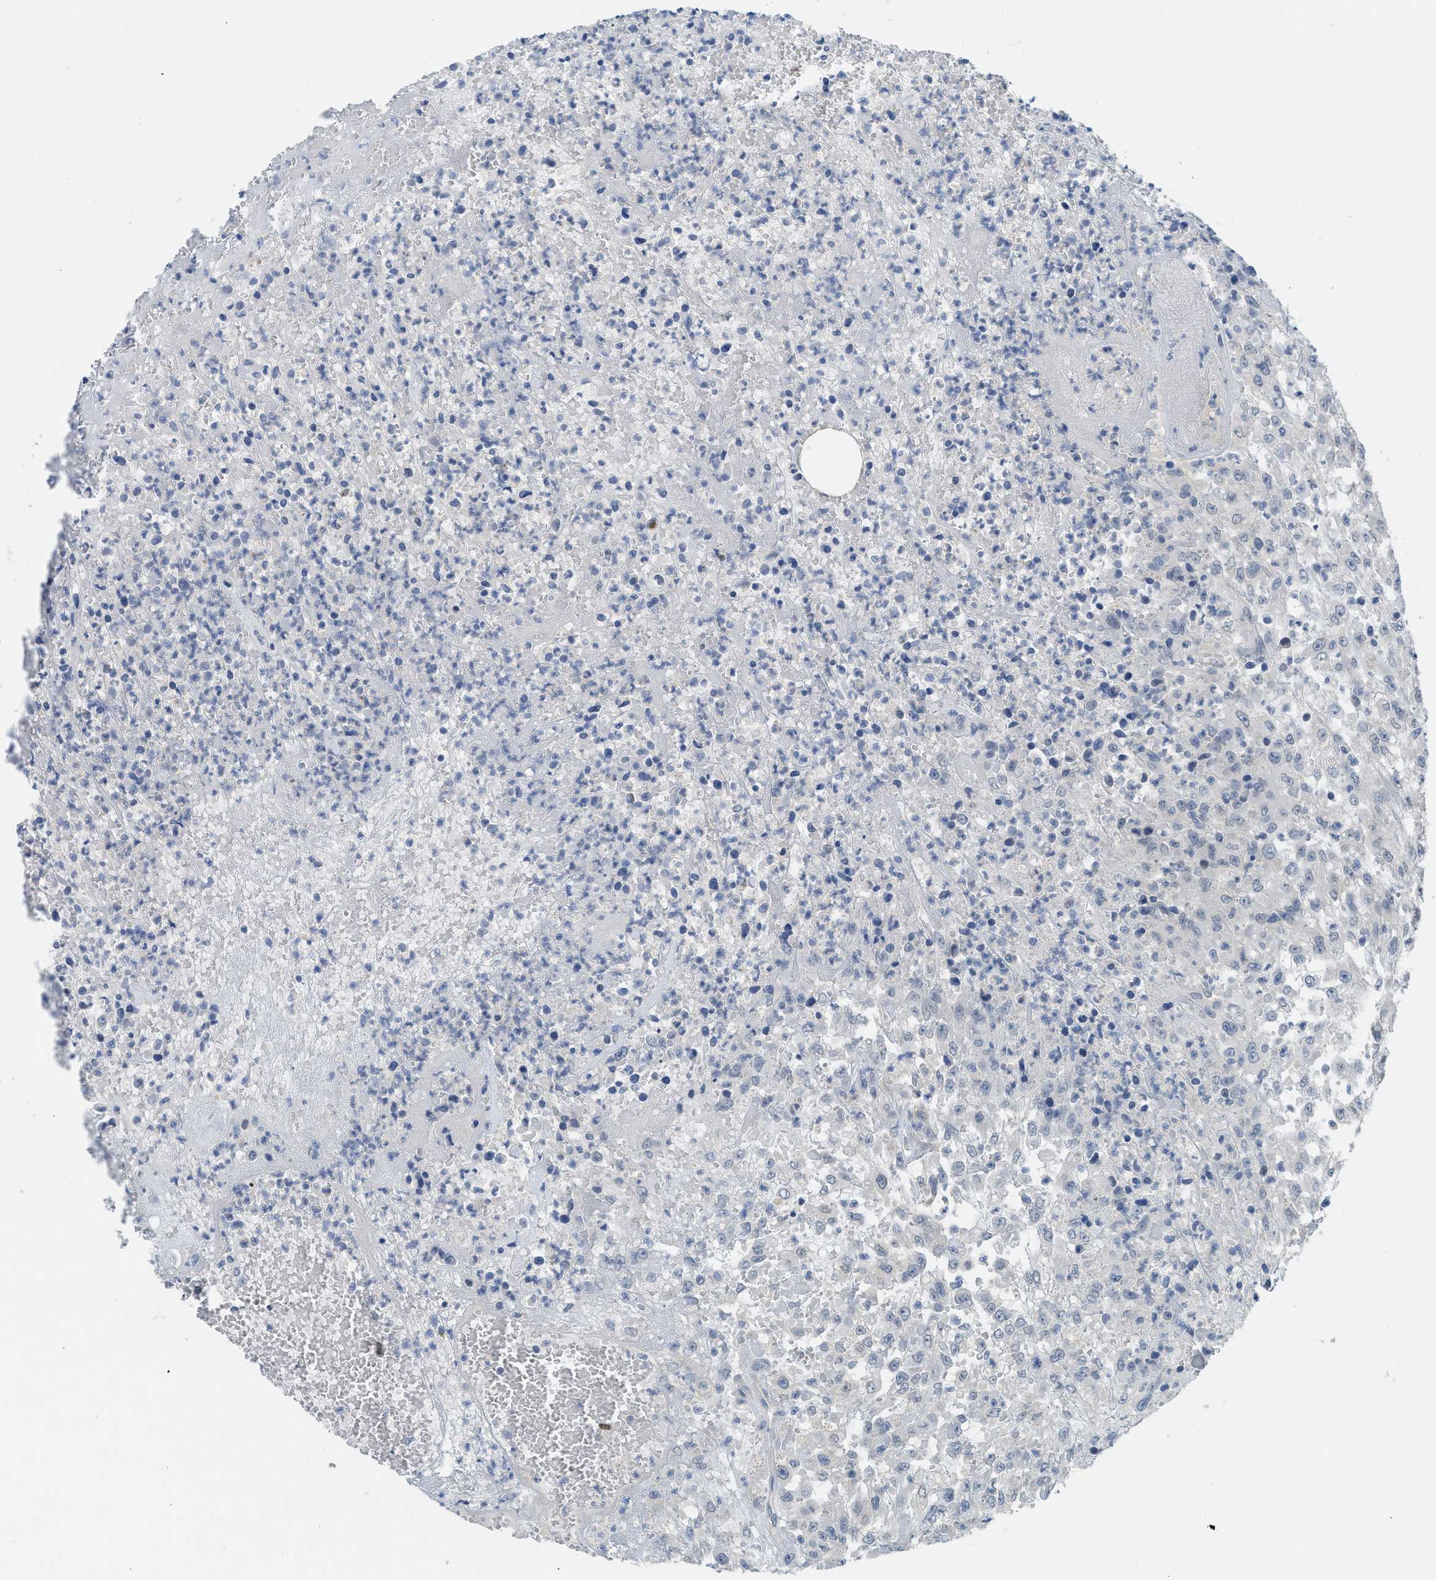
{"staining": {"intensity": "negative", "quantity": "none", "location": "none"}, "tissue": "urothelial cancer", "cell_type": "Tumor cells", "image_type": "cancer", "snomed": [{"axis": "morphology", "description": "Urothelial carcinoma, High grade"}, {"axis": "topography", "description": "Urinary bladder"}], "caption": "Human urothelial carcinoma (high-grade) stained for a protein using immunohistochemistry (IHC) shows no expression in tumor cells.", "gene": "TNFAIP1", "patient": {"sex": "male", "age": 46}}